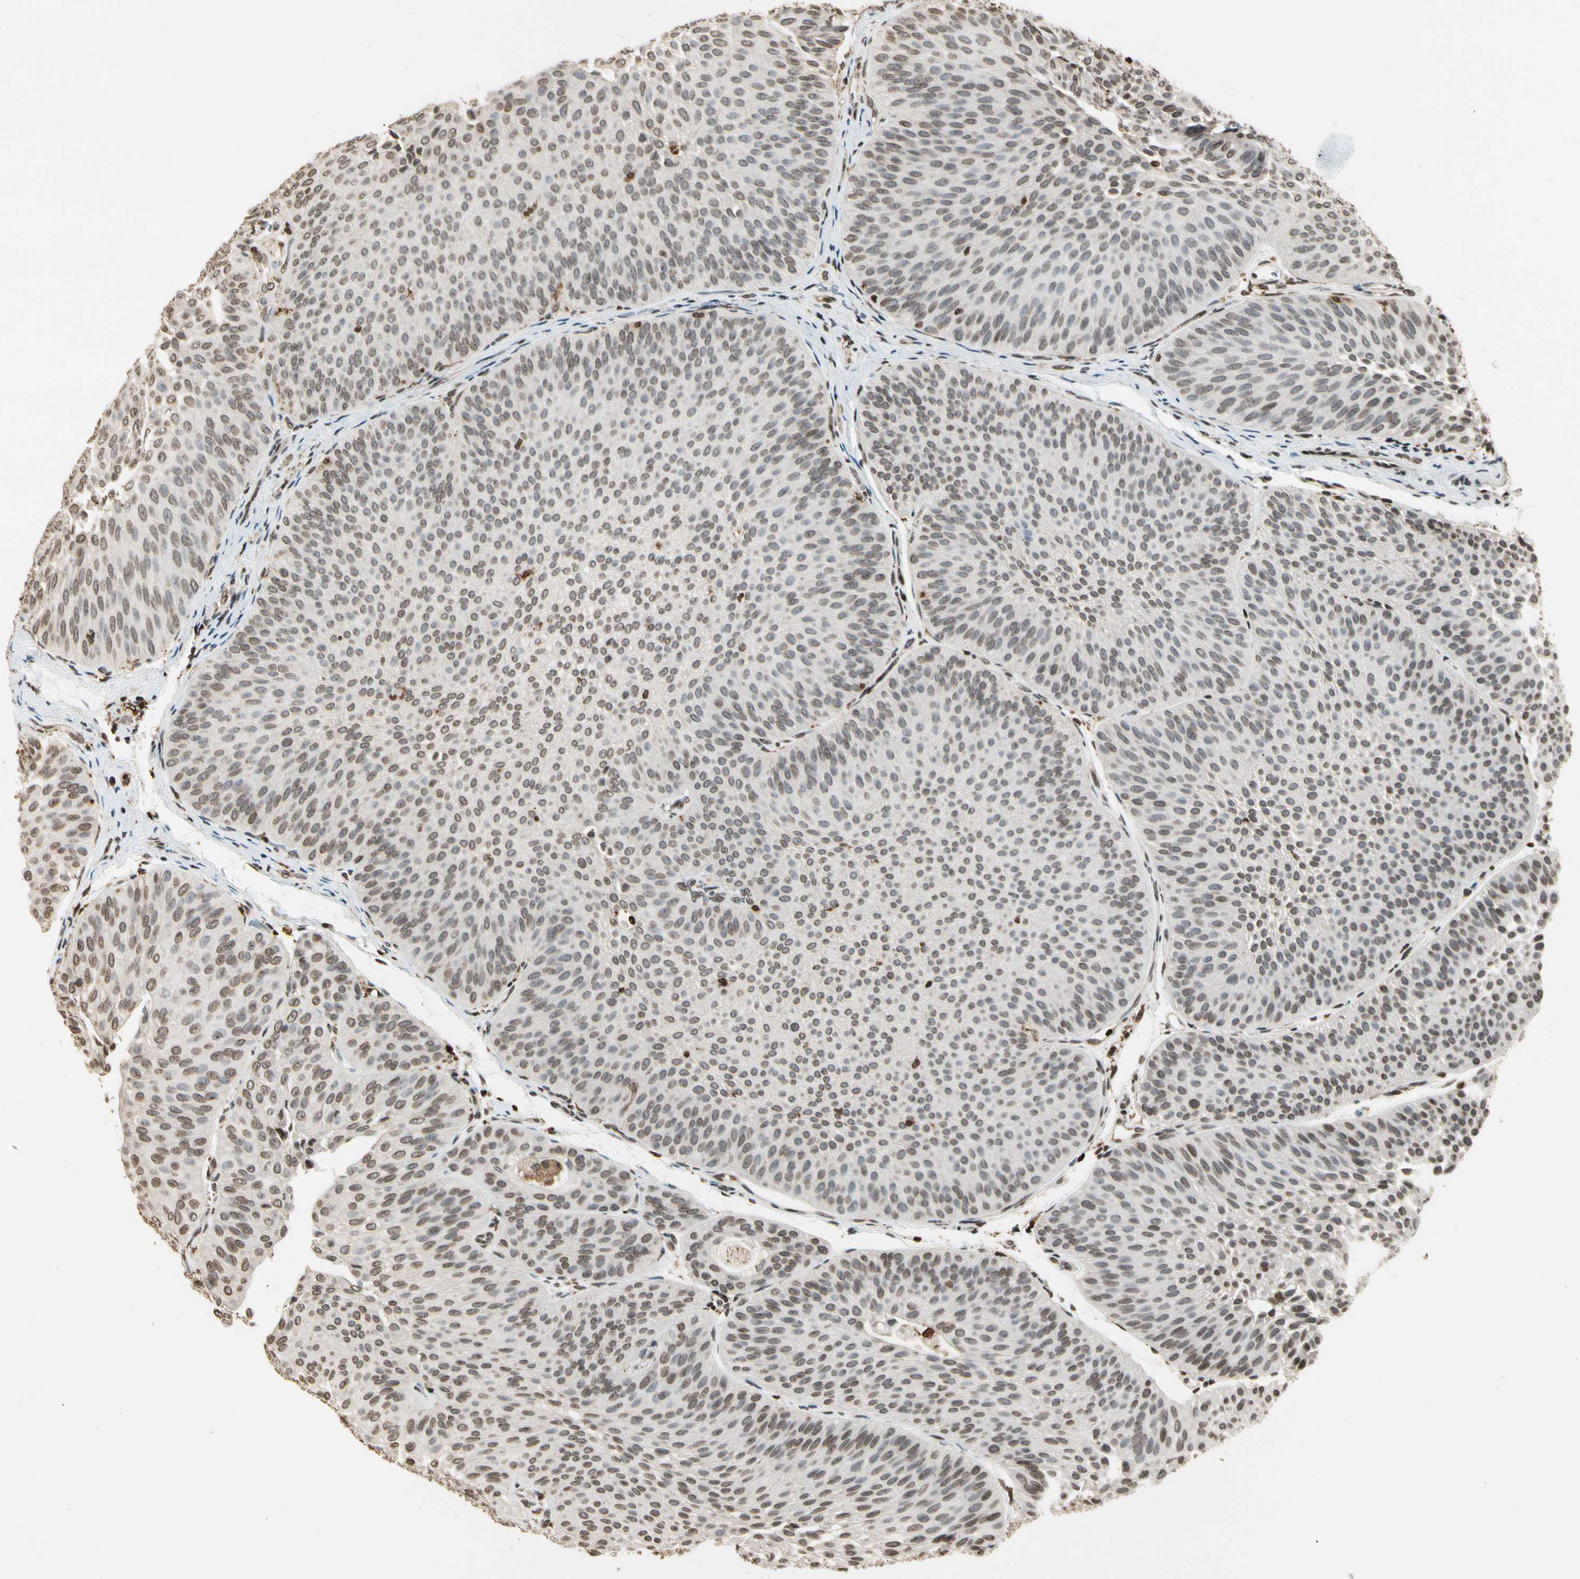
{"staining": {"intensity": "weak", "quantity": ">75%", "location": "nuclear"}, "tissue": "urothelial cancer", "cell_type": "Tumor cells", "image_type": "cancer", "snomed": [{"axis": "morphology", "description": "Urothelial carcinoma, Low grade"}, {"axis": "topography", "description": "Urinary bladder"}], "caption": "A histopathology image of urothelial cancer stained for a protein reveals weak nuclear brown staining in tumor cells. (brown staining indicates protein expression, while blue staining denotes nuclei).", "gene": "FER", "patient": {"sex": "female", "age": 60}}